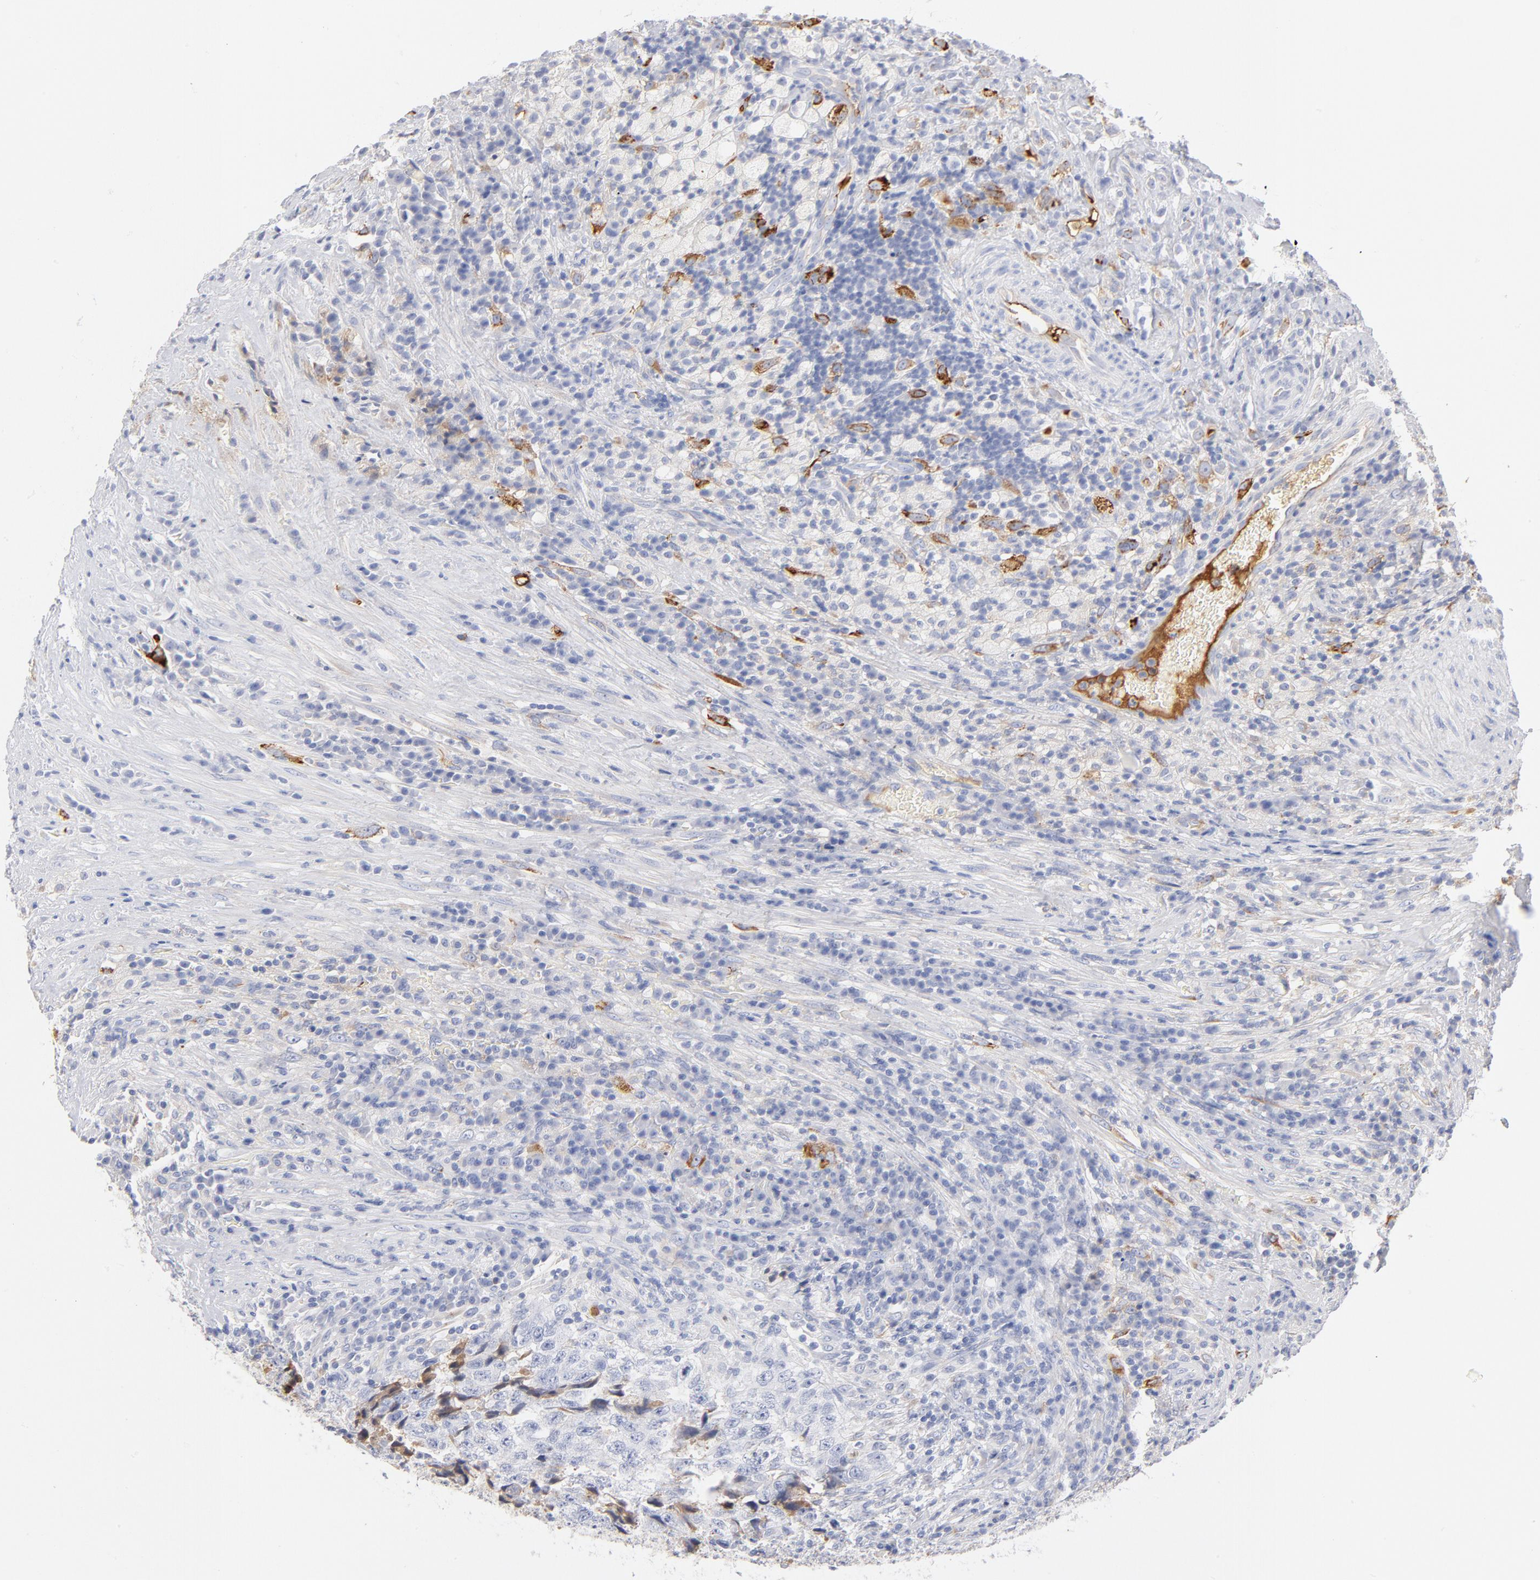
{"staining": {"intensity": "negative", "quantity": "none", "location": "none"}, "tissue": "testis cancer", "cell_type": "Tumor cells", "image_type": "cancer", "snomed": [{"axis": "morphology", "description": "Necrosis, NOS"}, {"axis": "morphology", "description": "Carcinoma, Embryonal, NOS"}, {"axis": "topography", "description": "Testis"}], "caption": "This is an immunohistochemistry (IHC) image of embryonal carcinoma (testis). There is no expression in tumor cells.", "gene": "C3", "patient": {"sex": "male", "age": 19}}